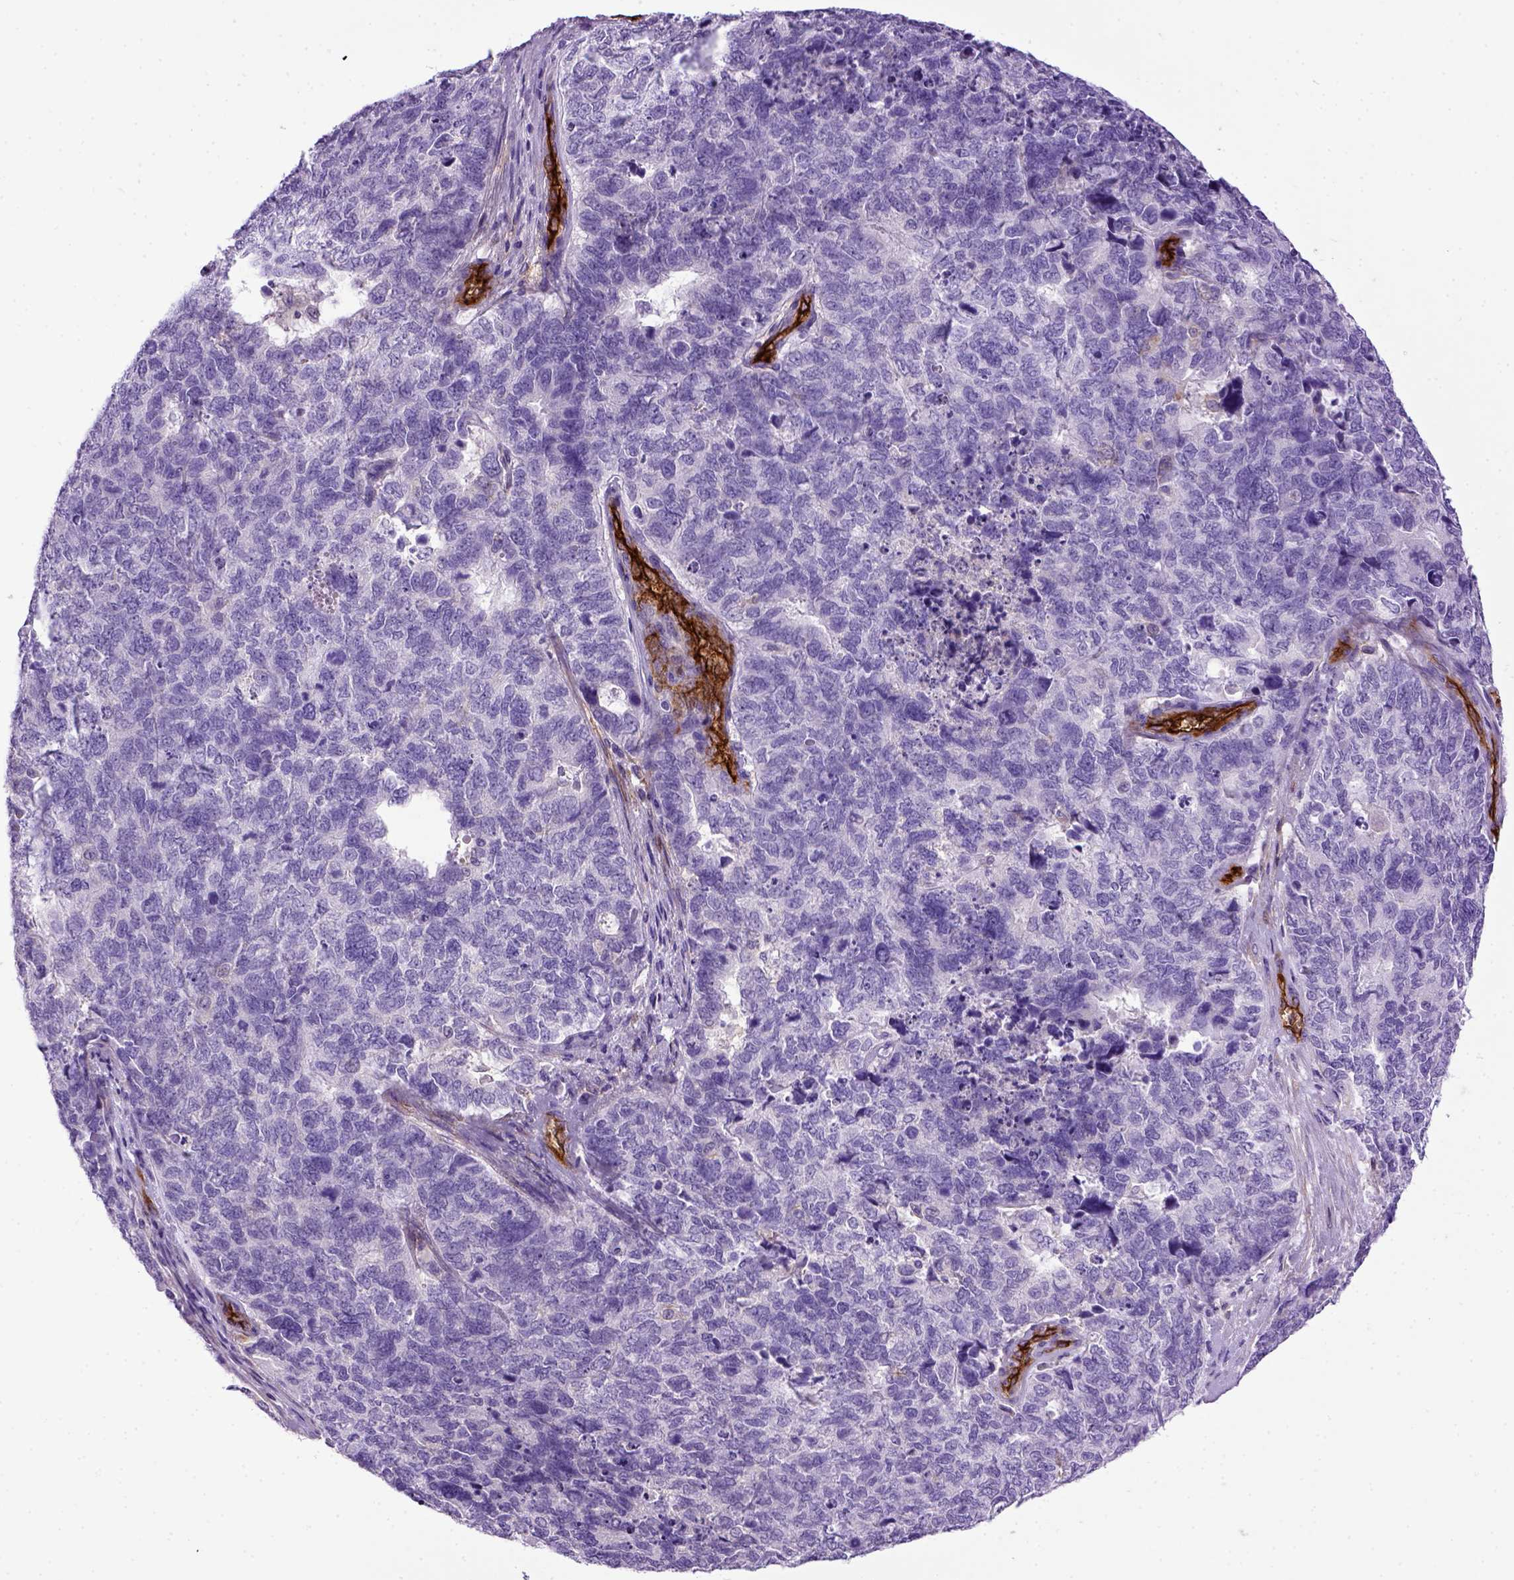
{"staining": {"intensity": "negative", "quantity": "none", "location": "none"}, "tissue": "cervical cancer", "cell_type": "Tumor cells", "image_type": "cancer", "snomed": [{"axis": "morphology", "description": "Squamous cell carcinoma, NOS"}, {"axis": "topography", "description": "Cervix"}], "caption": "Human cervical squamous cell carcinoma stained for a protein using immunohistochemistry (IHC) shows no staining in tumor cells.", "gene": "ENG", "patient": {"sex": "female", "age": 63}}